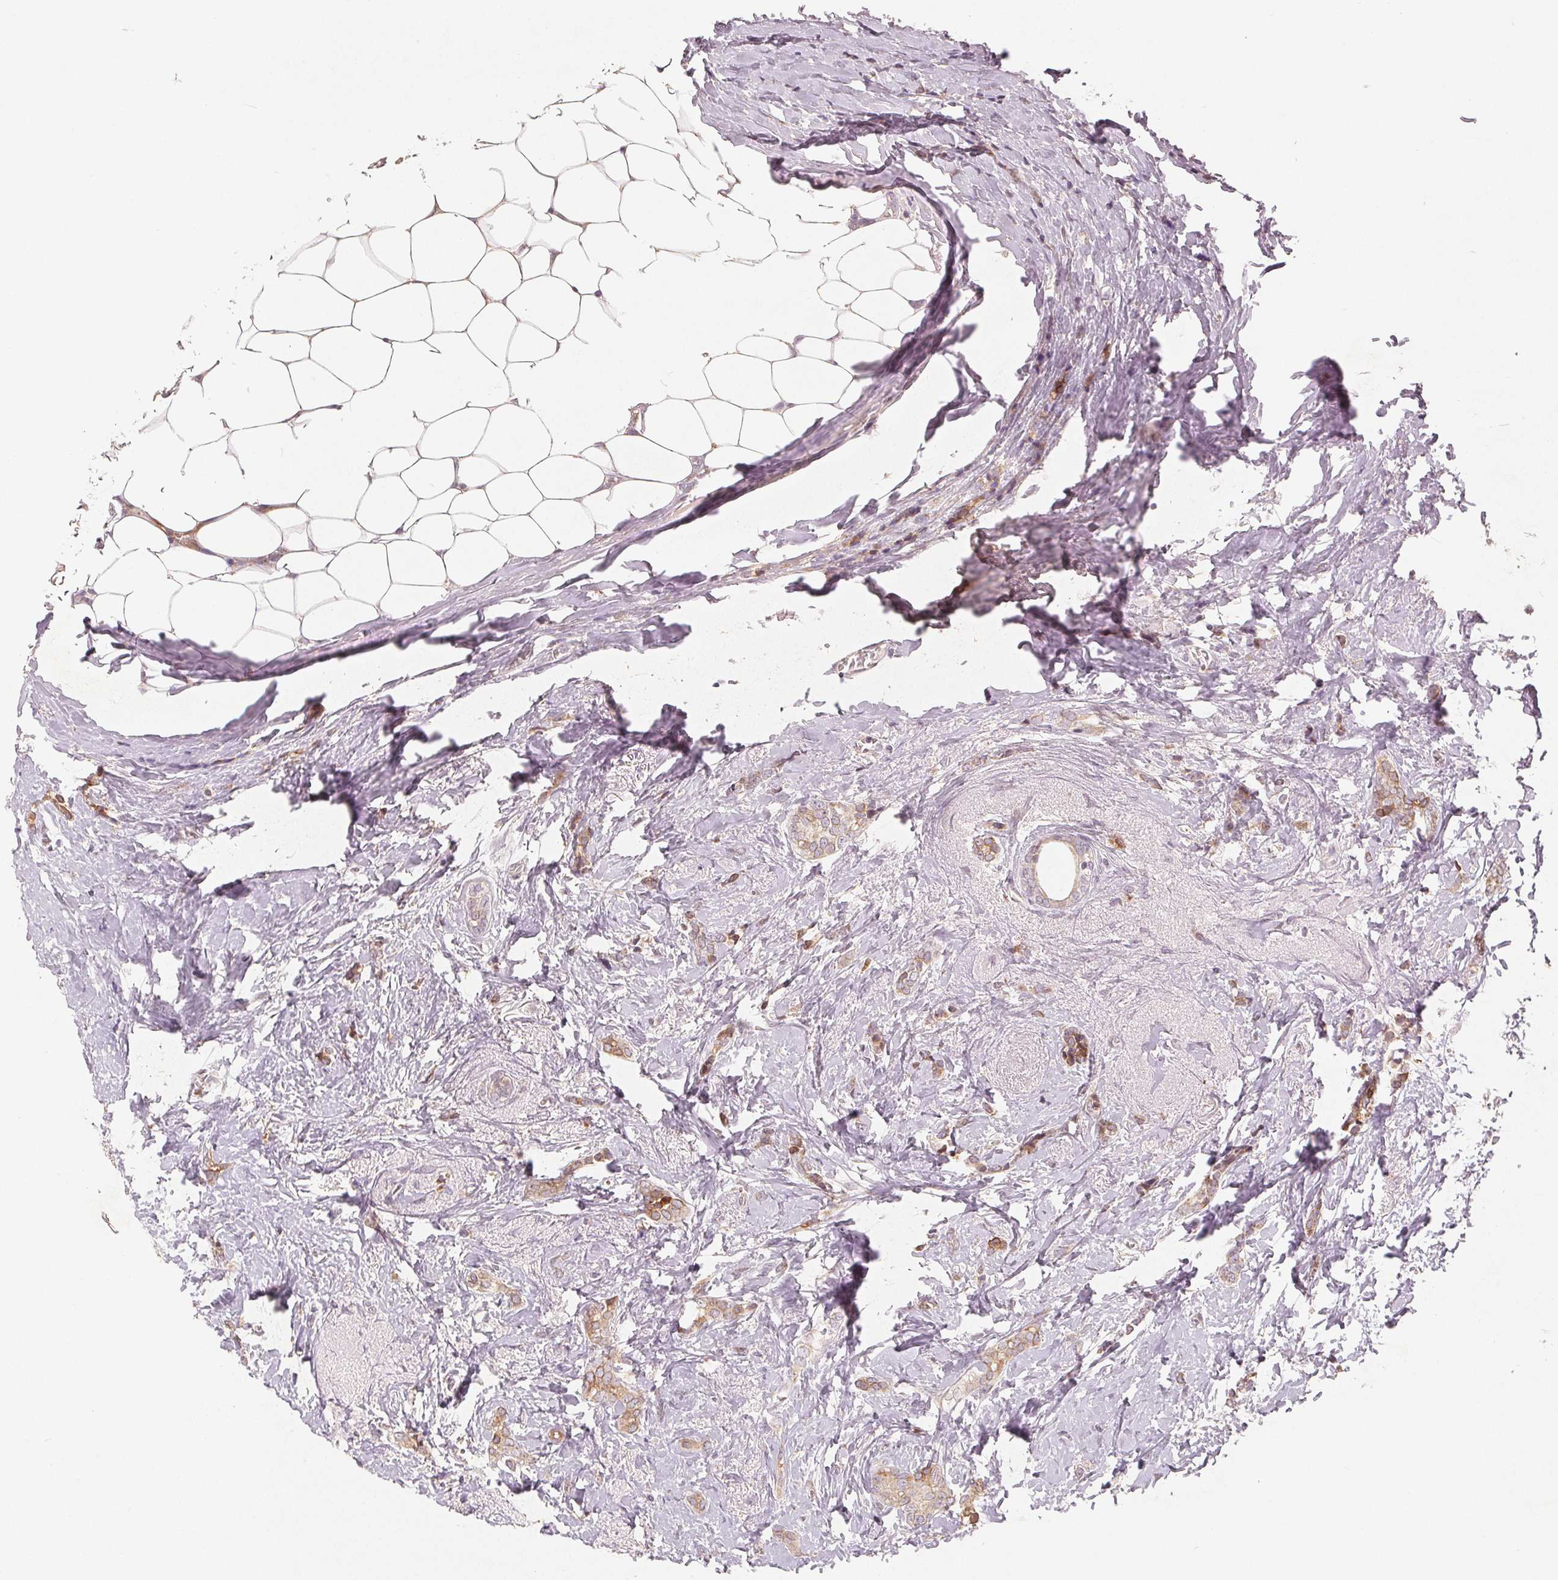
{"staining": {"intensity": "moderate", "quantity": "25%-75%", "location": "cytoplasmic/membranous"}, "tissue": "breast cancer", "cell_type": "Tumor cells", "image_type": "cancer", "snomed": [{"axis": "morphology", "description": "Normal tissue, NOS"}, {"axis": "morphology", "description": "Duct carcinoma"}, {"axis": "topography", "description": "Breast"}], "caption": "This is an image of immunohistochemistry (IHC) staining of breast cancer, which shows moderate staining in the cytoplasmic/membranous of tumor cells.", "gene": "TMSB15B", "patient": {"sex": "female", "age": 77}}